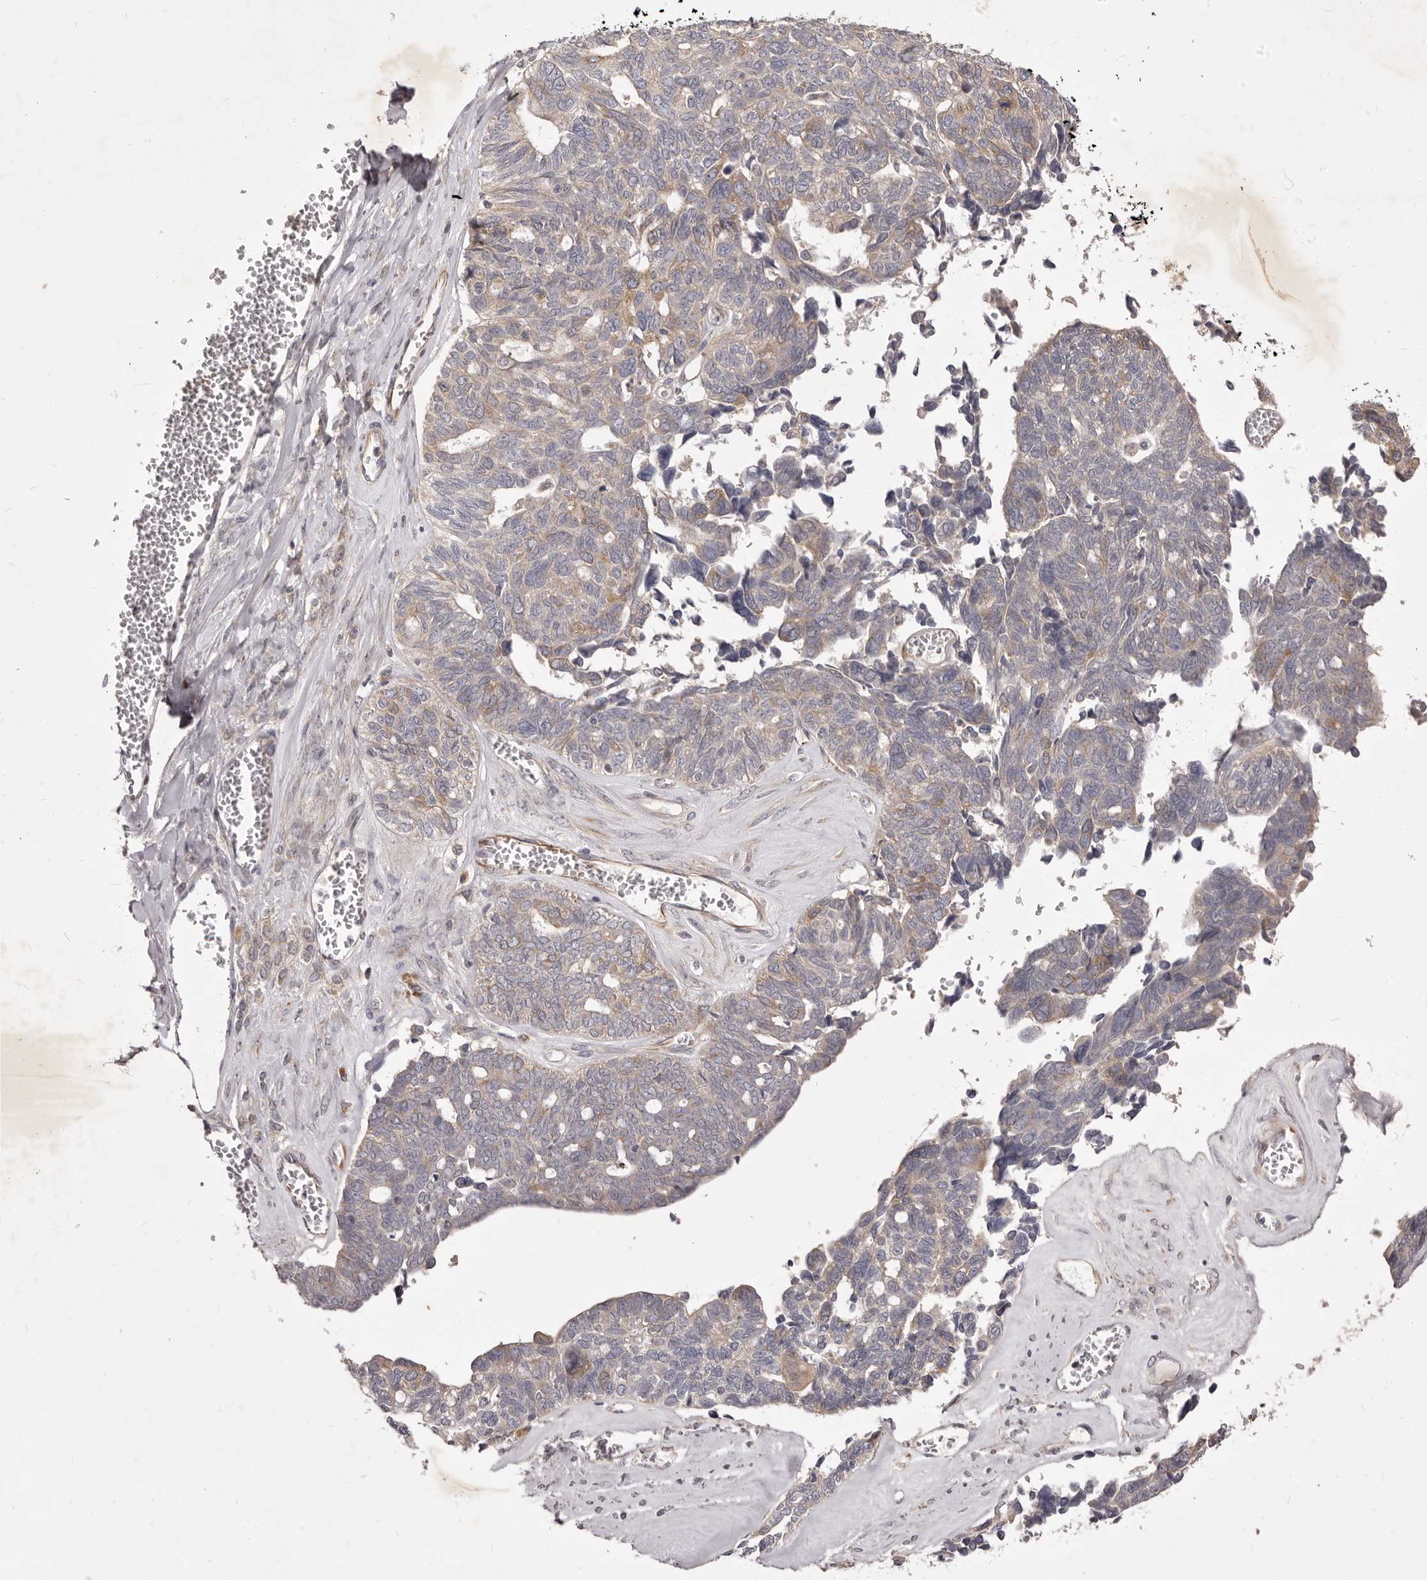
{"staining": {"intensity": "weak", "quantity": "<25%", "location": "cytoplasmic/membranous"}, "tissue": "ovarian cancer", "cell_type": "Tumor cells", "image_type": "cancer", "snomed": [{"axis": "morphology", "description": "Cystadenocarcinoma, serous, NOS"}, {"axis": "topography", "description": "Ovary"}], "caption": "Immunohistochemistry of serous cystadenocarcinoma (ovarian) reveals no positivity in tumor cells. Brightfield microscopy of immunohistochemistry stained with DAB (brown) and hematoxylin (blue), captured at high magnification.", "gene": "PNRC1", "patient": {"sex": "female", "age": 79}}